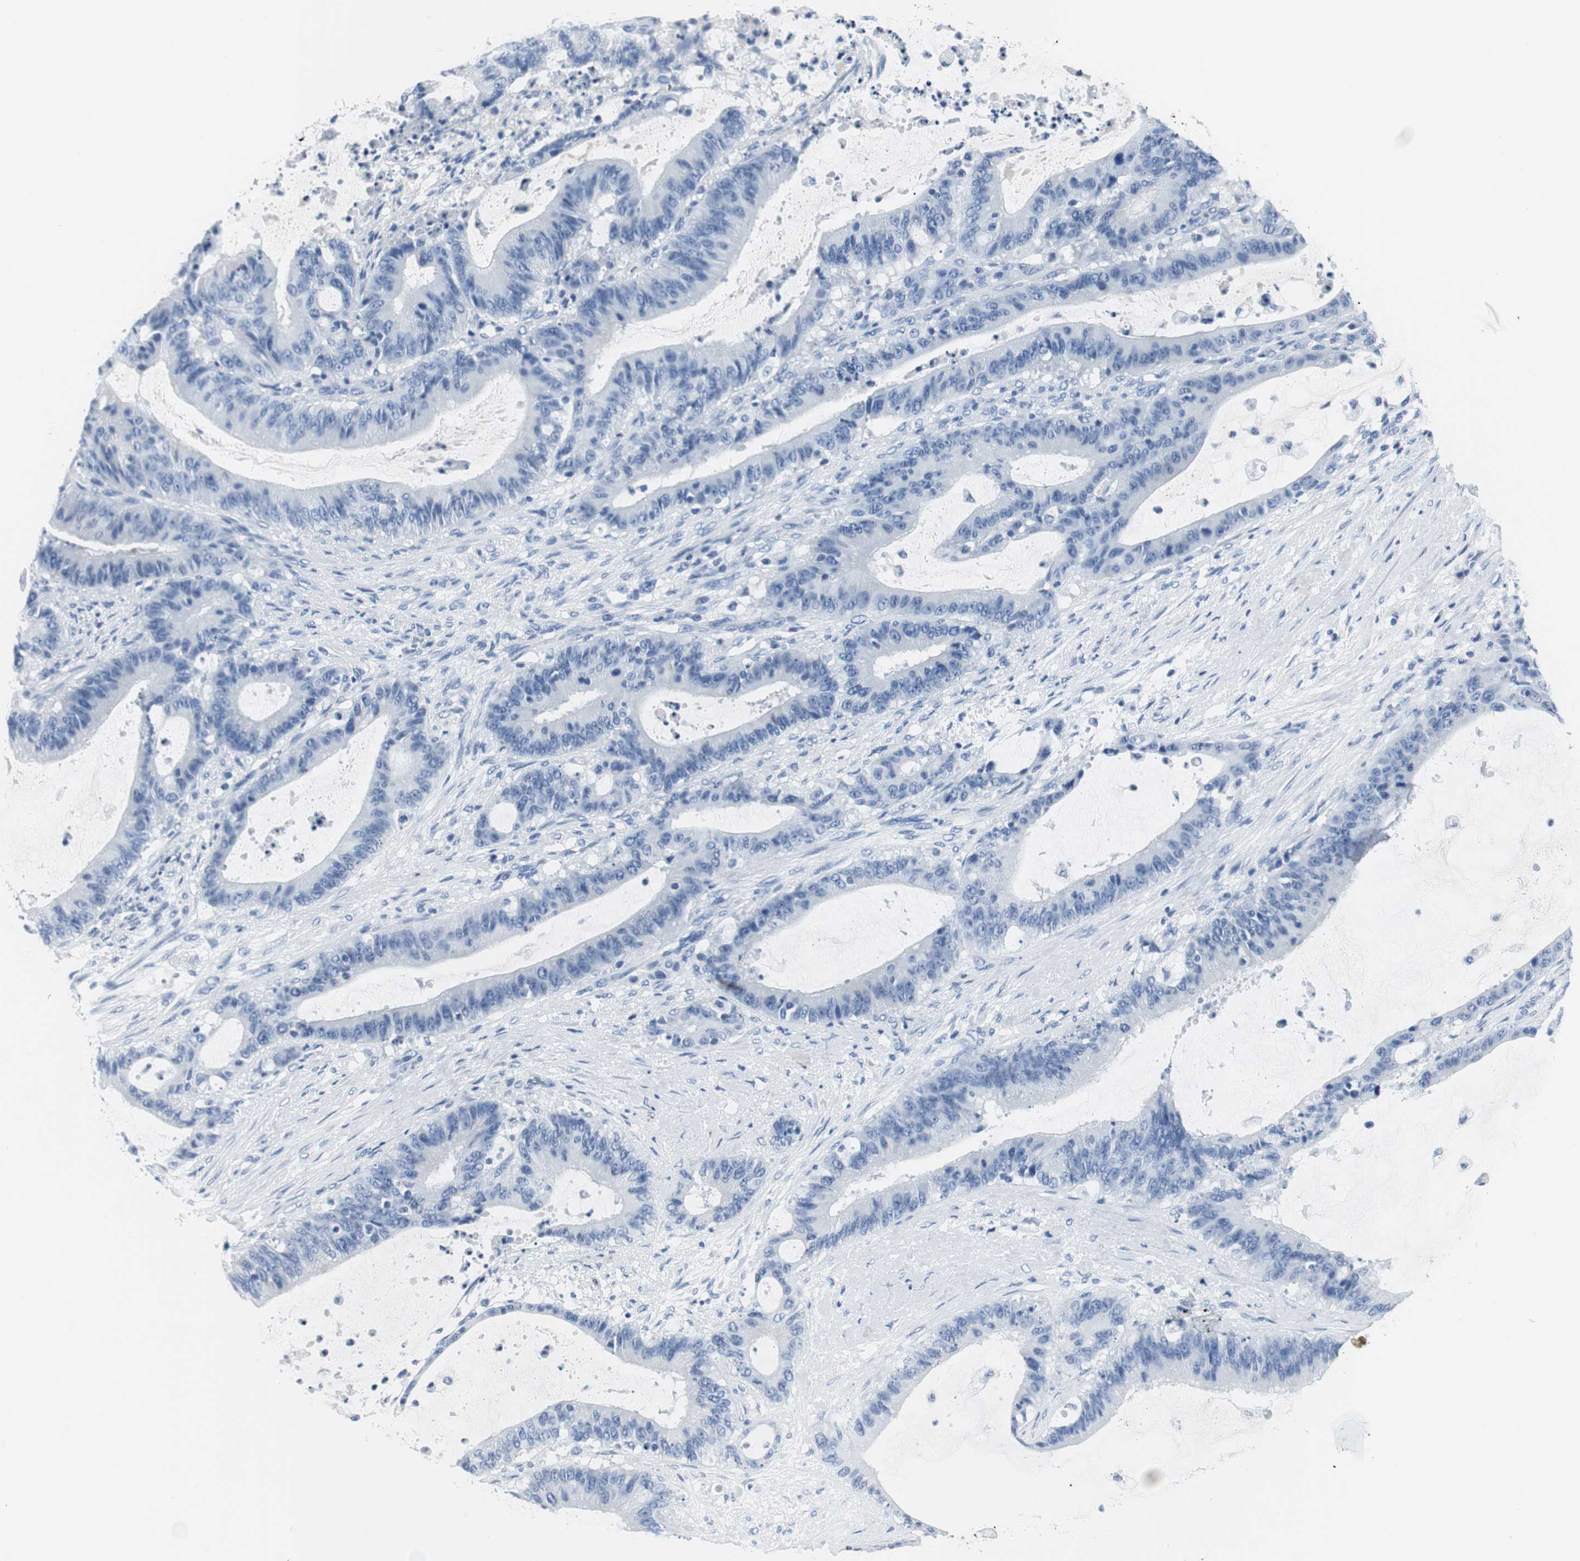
{"staining": {"intensity": "negative", "quantity": "none", "location": "none"}, "tissue": "liver cancer", "cell_type": "Tumor cells", "image_type": "cancer", "snomed": [{"axis": "morphology", "description": "Cholangiocarcinoma"}, {"axis": "topography", "description": "Liver"}], "caption": "Liver cholangiocarcinoma was stained to show a protein in brown. There is no significant staining in tumor cells. The staining is performed using DAB (3,3'-diaminobenzidine) brown chromogen with nuclei counter-stained in using hematoxylin.", "gene": "GAP43", "patient": {"sex": "female", "age": 73}}